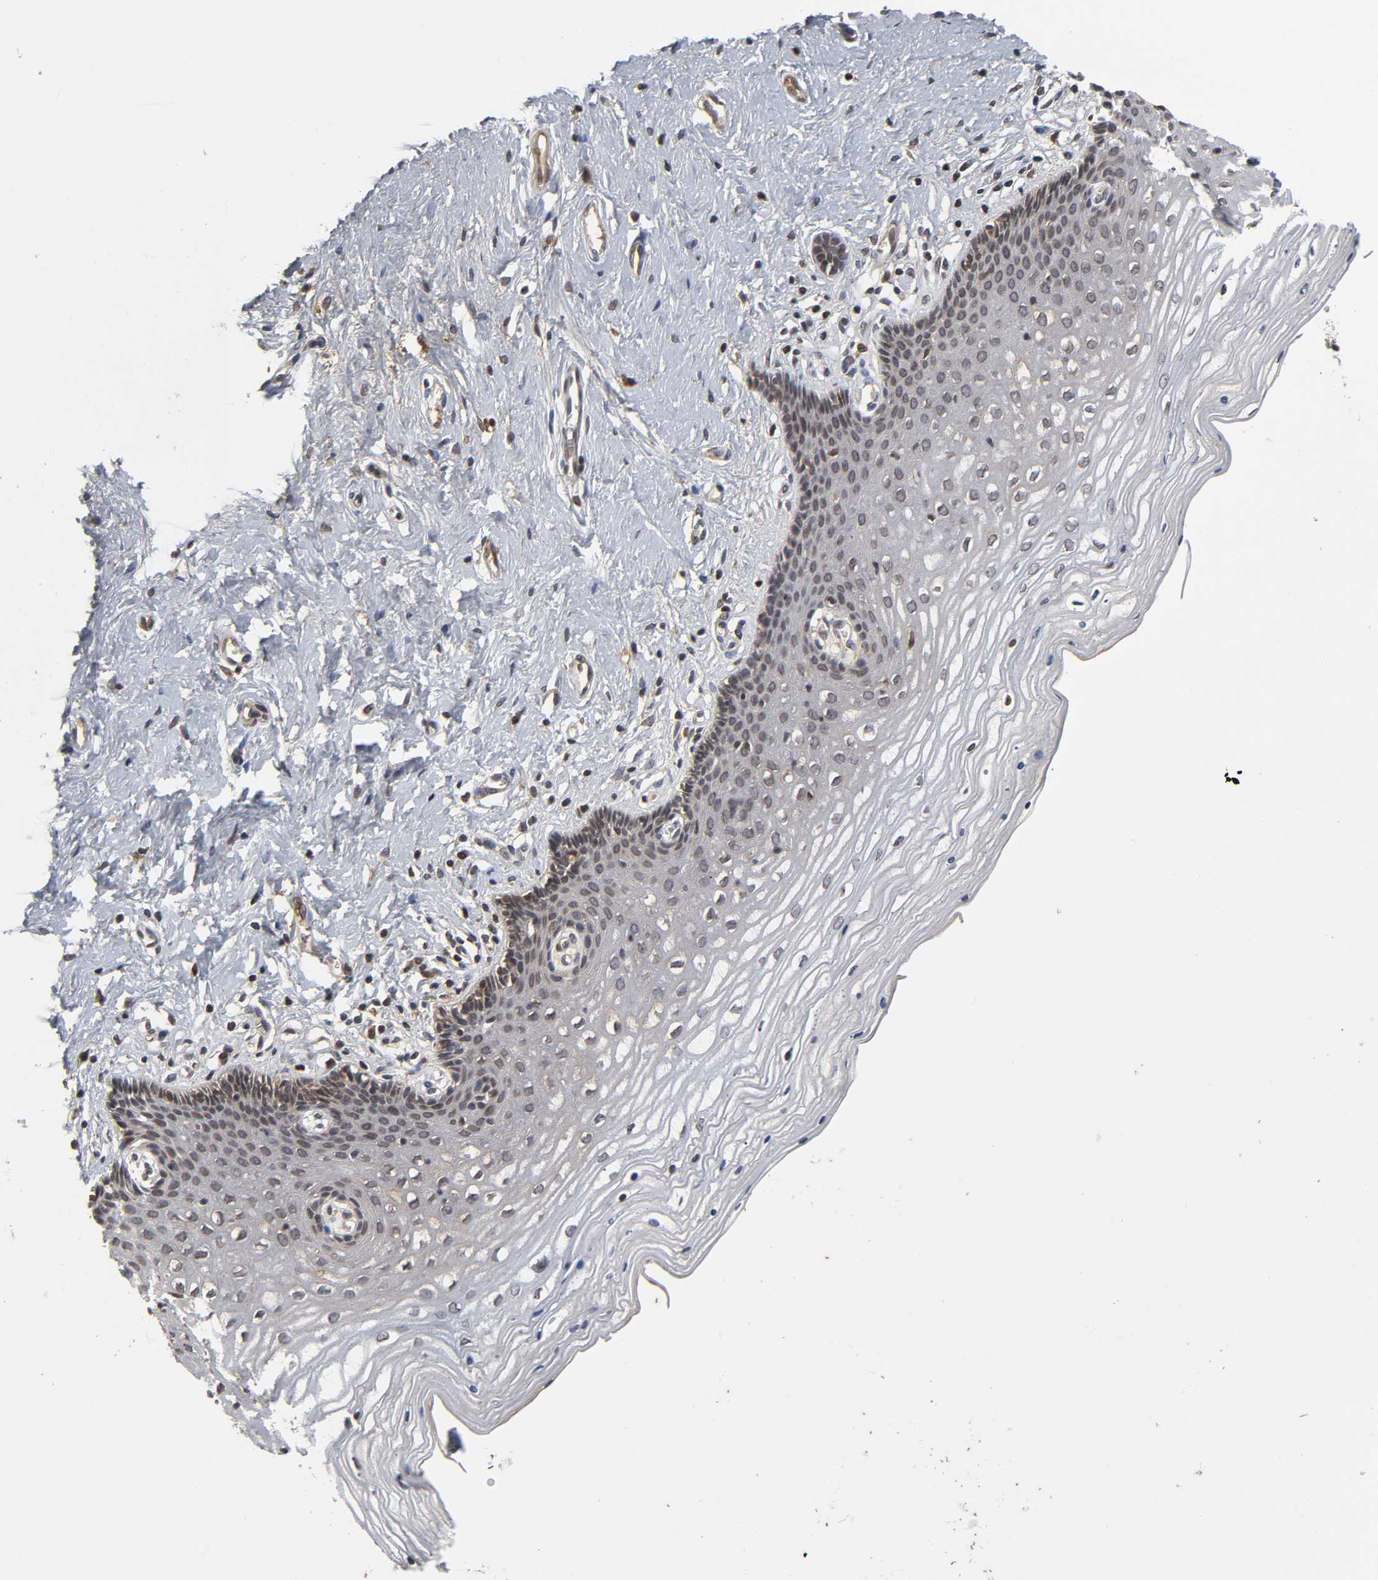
{"staining": {"intensity": "moderate", "quantity": ">75%", "location": "cytoplasmic/membranous,nuclear"}, "tissue": "cervix", "cell_type": "Glandular cells", "image_type": "normal", "snomed": [{"axis": "morphology", "description": "Normal tissue, NOS"}, {"axis": "topography", "description": "Cervix"}], "caption": "Immunohistochemical staining of normal human cervix displays >75% levels of moderate cytoplasmic/membranous,nuclear protein positivity in approximately >75% of glandular cells.", "gene": "CPN2", "patient": {"sex": "female", "age": 39}}